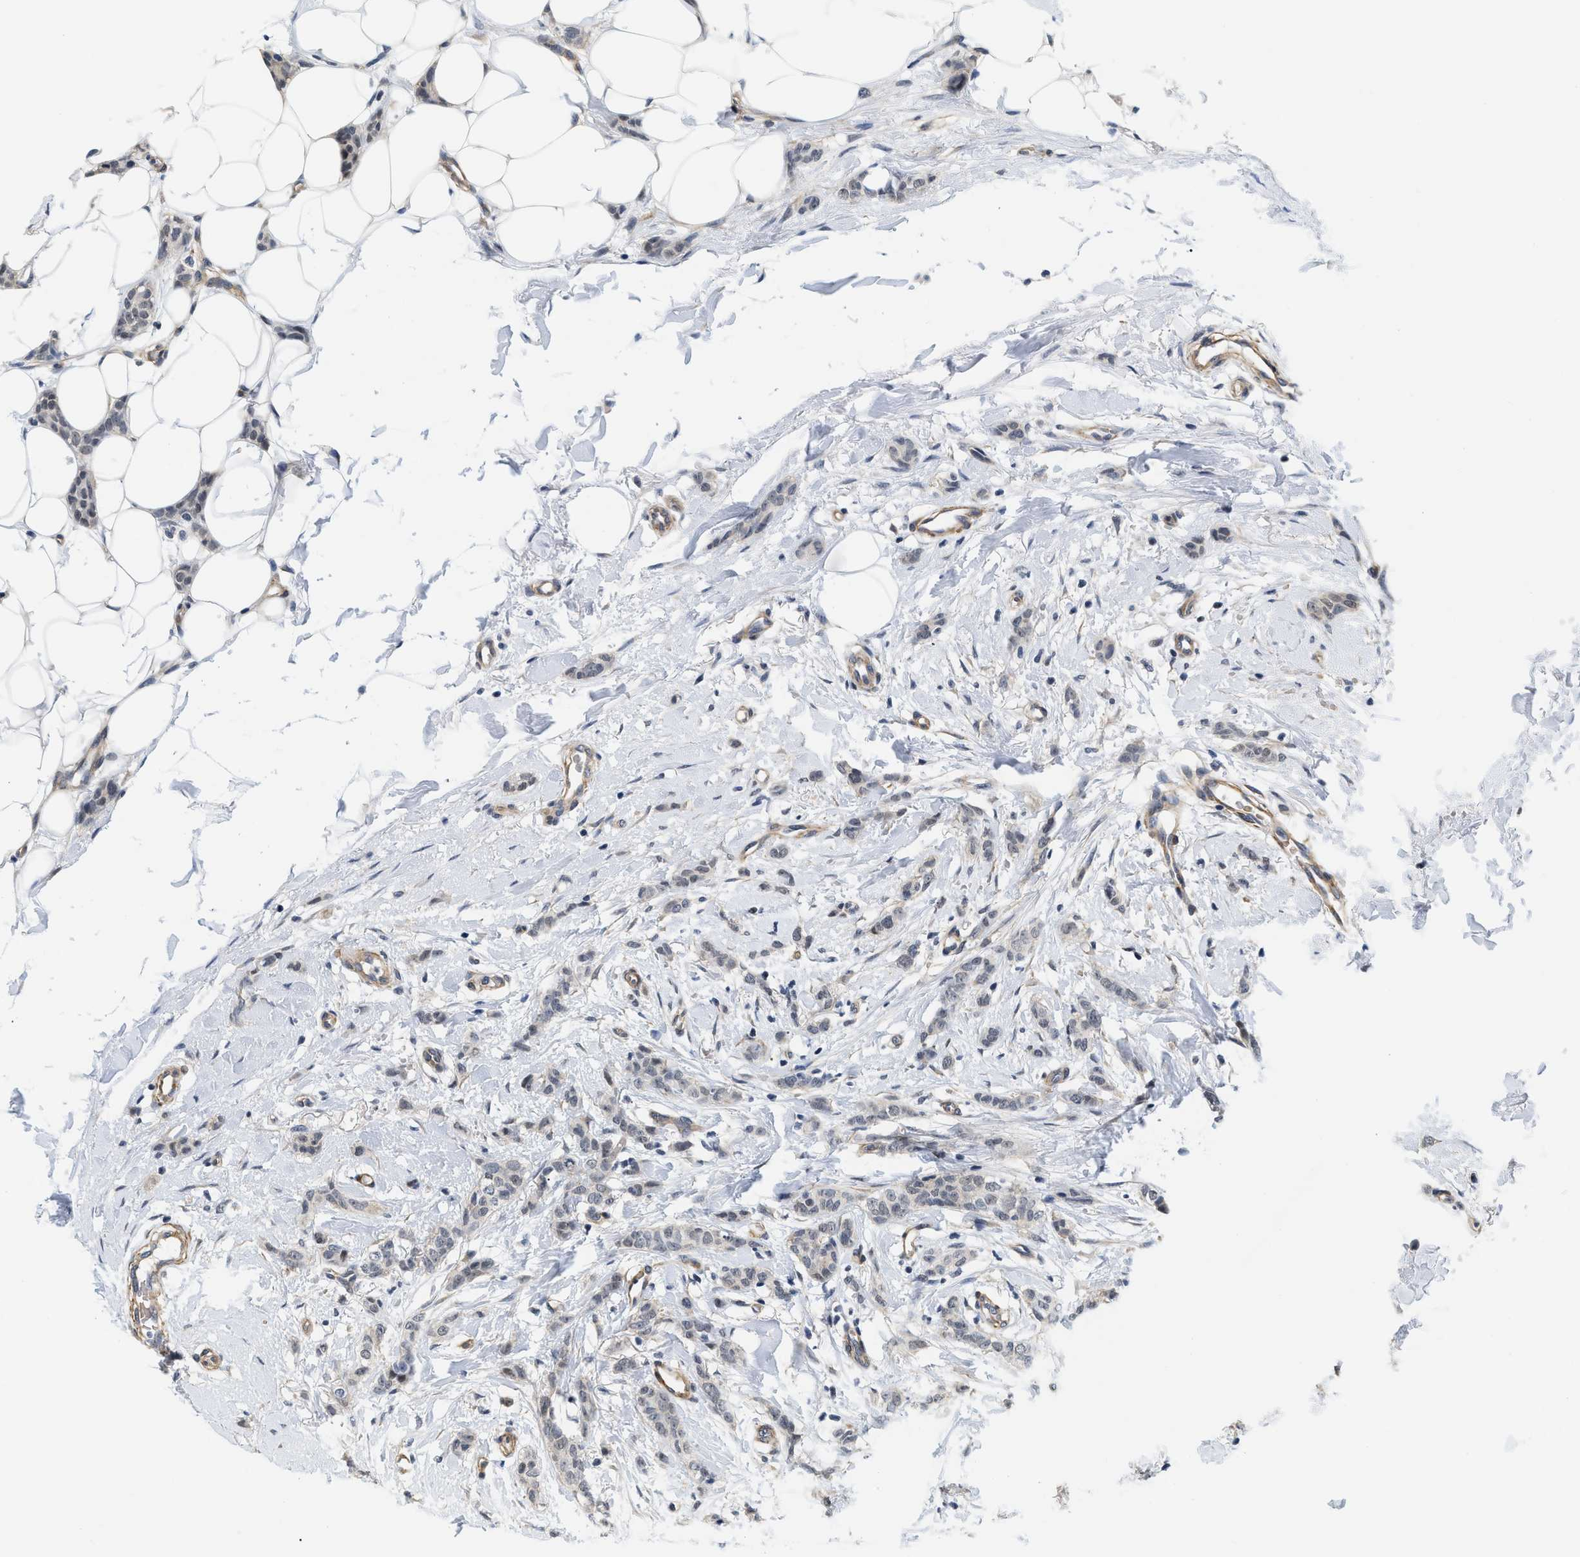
{"staining": {"intensity": "negative", "quantity": "none", "location": "none"}, "tissue": "breast cancer", "cell_type": "Tumor cells", "image_type": "cancer", "snomed": [{"axis": "morphology", "description": "Lobular carcinoma"}, {"axis": "topography", "description": "Skin"}, {"axis": "topography", "description": "Breast"}], "caption": "Immunohistochemical staining of human breast lobular carcinoma reveals no significant staining in tumor cells.", "gene": "GPRASP2", "patient": {"sex": "female", "age": 46}}